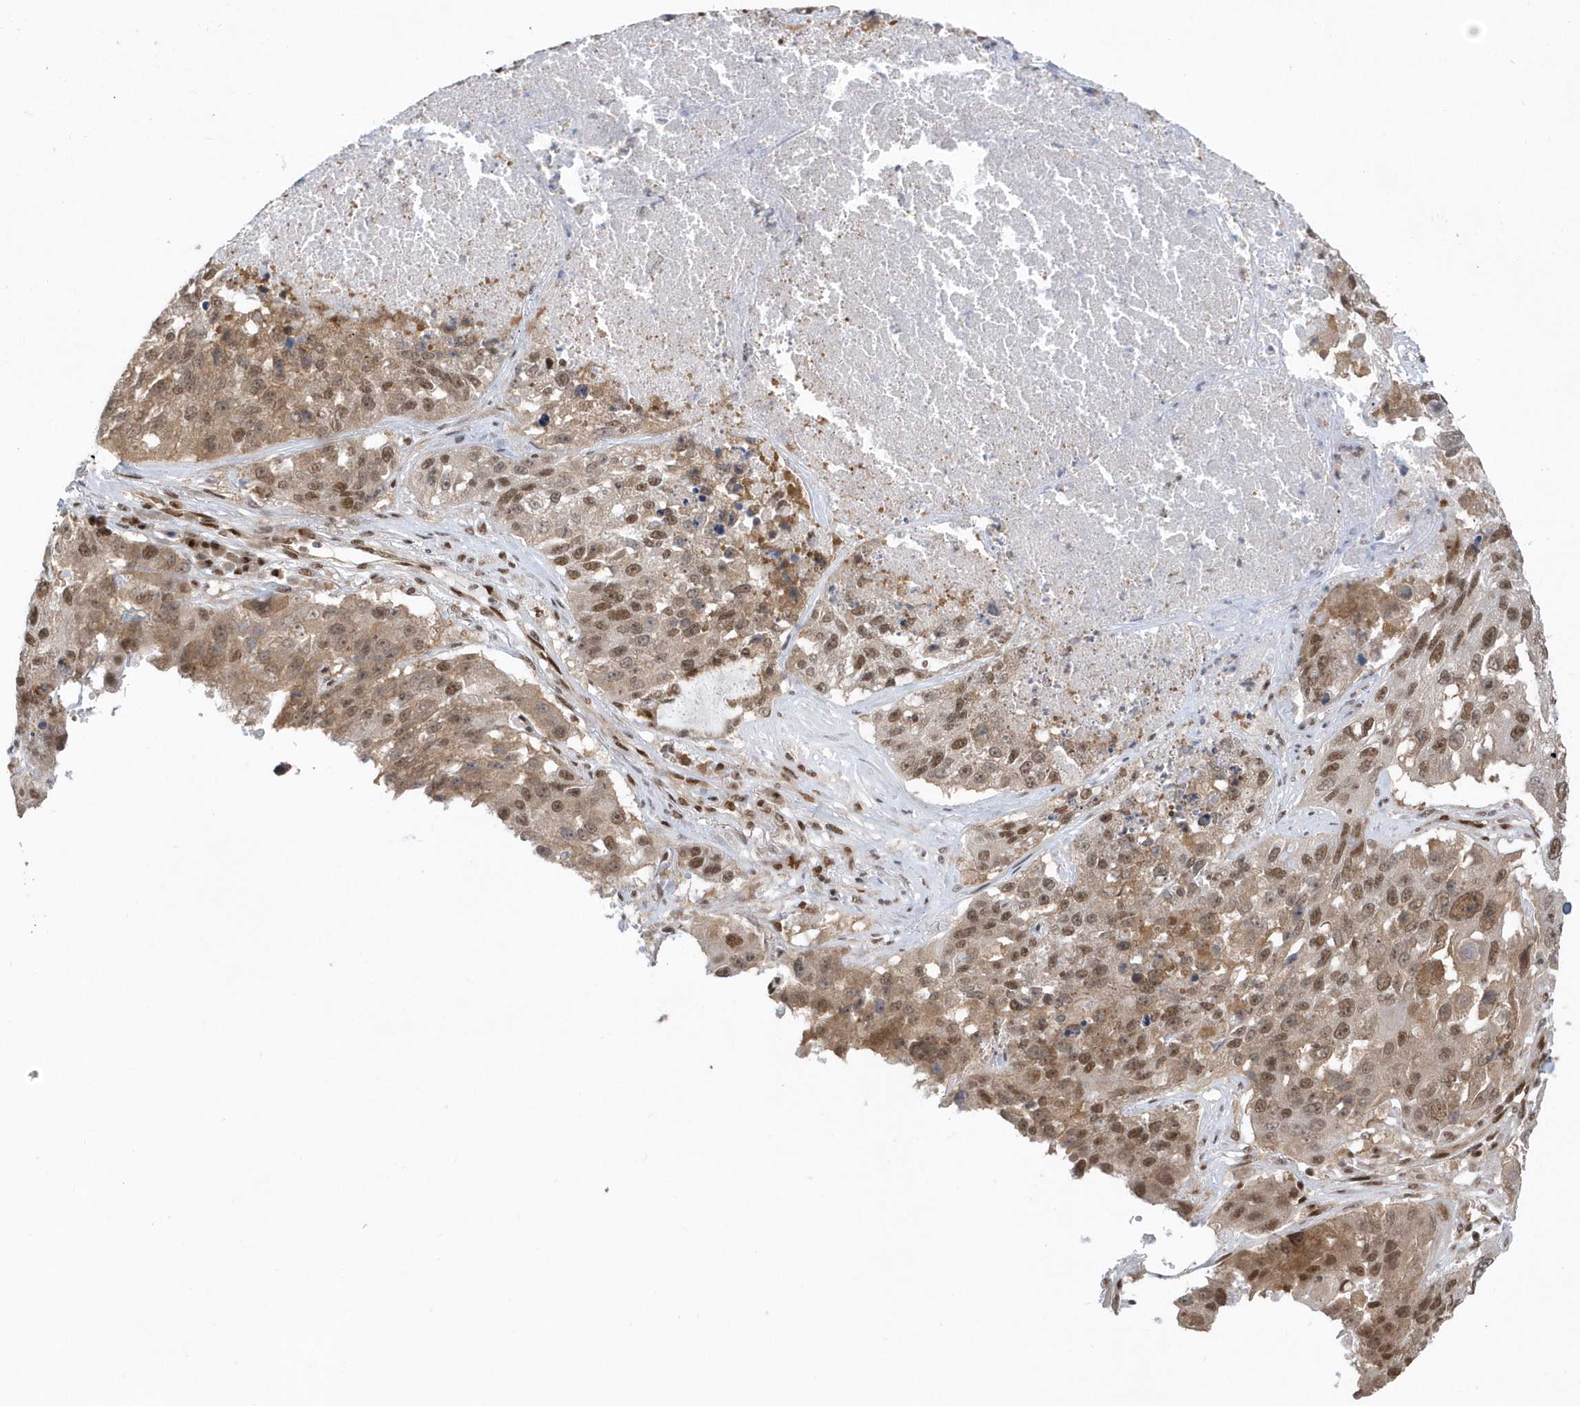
{"staining": {"intensity": "moderate", "quantity": ">75%", "location": "nuclear"}, "tissue": "lung cancer", "cell_type": "Tumor cells", "image_type": "cancer", "snomed": [{"axis": "morphology", "description": "Squamous cell carcinoma, NOS"}, {"axis": "topography", "description": "Lung"}], "caption": "Protein expression analysis of human squamous cell carcinoma (lung) reveals moderate nuclear positivity in about >75% of tumor cells. (DAB IHC with brightfield microscopy, high magnification).", "gene": "SEPHS1", "patient": {"sex": "male", "age": 61}}